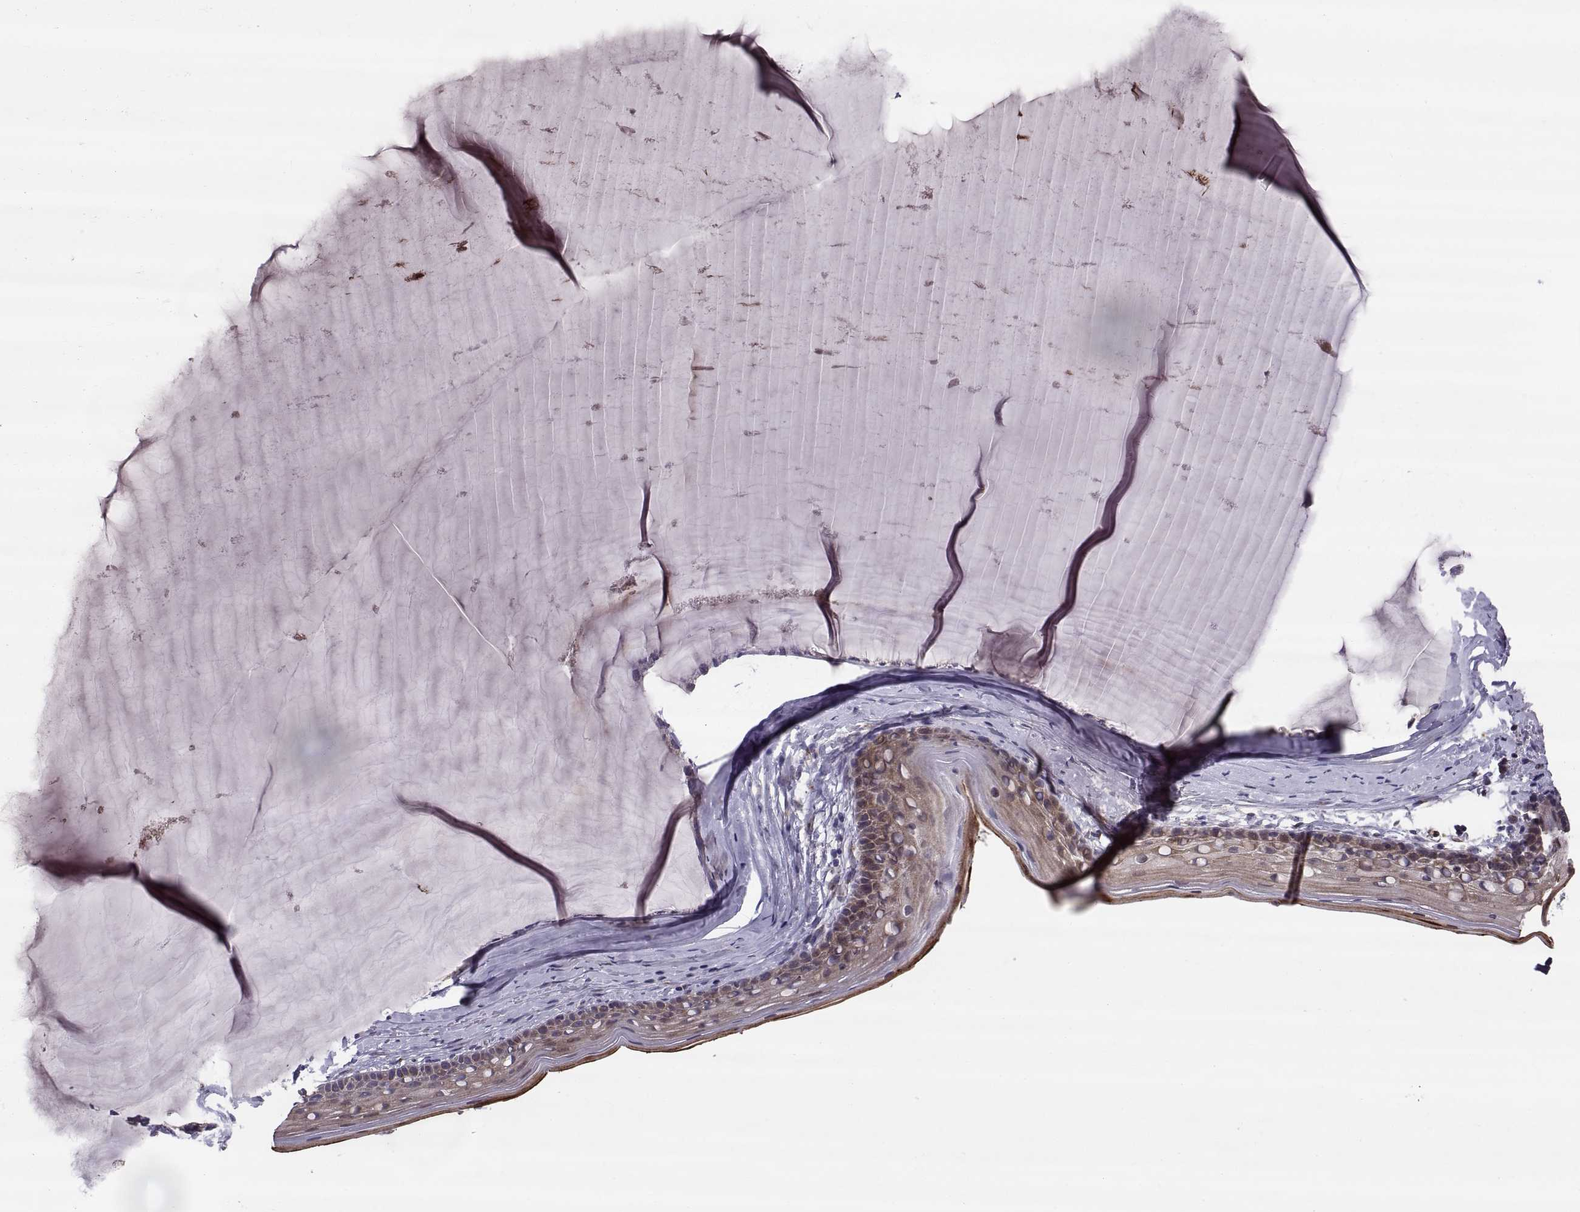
{"staining": {"intensity": "weak", "quantity": "25%-75%", "location": "cytoplasmic/membranous"}, "tissue": "cervix", "cell_type": "Glandular cells", "image_type": "normal", "snomed": [{"axis": "morphology", "description": "Normal tissue, NOS"}, {"axis": "topography", "description": "Cervix"}], "caption": "Immunohistochemistry (IHC) (DAB) staining of normal cervix displays weak cytoplasmic/membranous protein expression in approximately 25%-75% of glandular cells. (brown staining indicates protein expression, while blue staining denotes nuclei).", "gene": "TESC", "patient": {"sex": "female", "age": 40}}